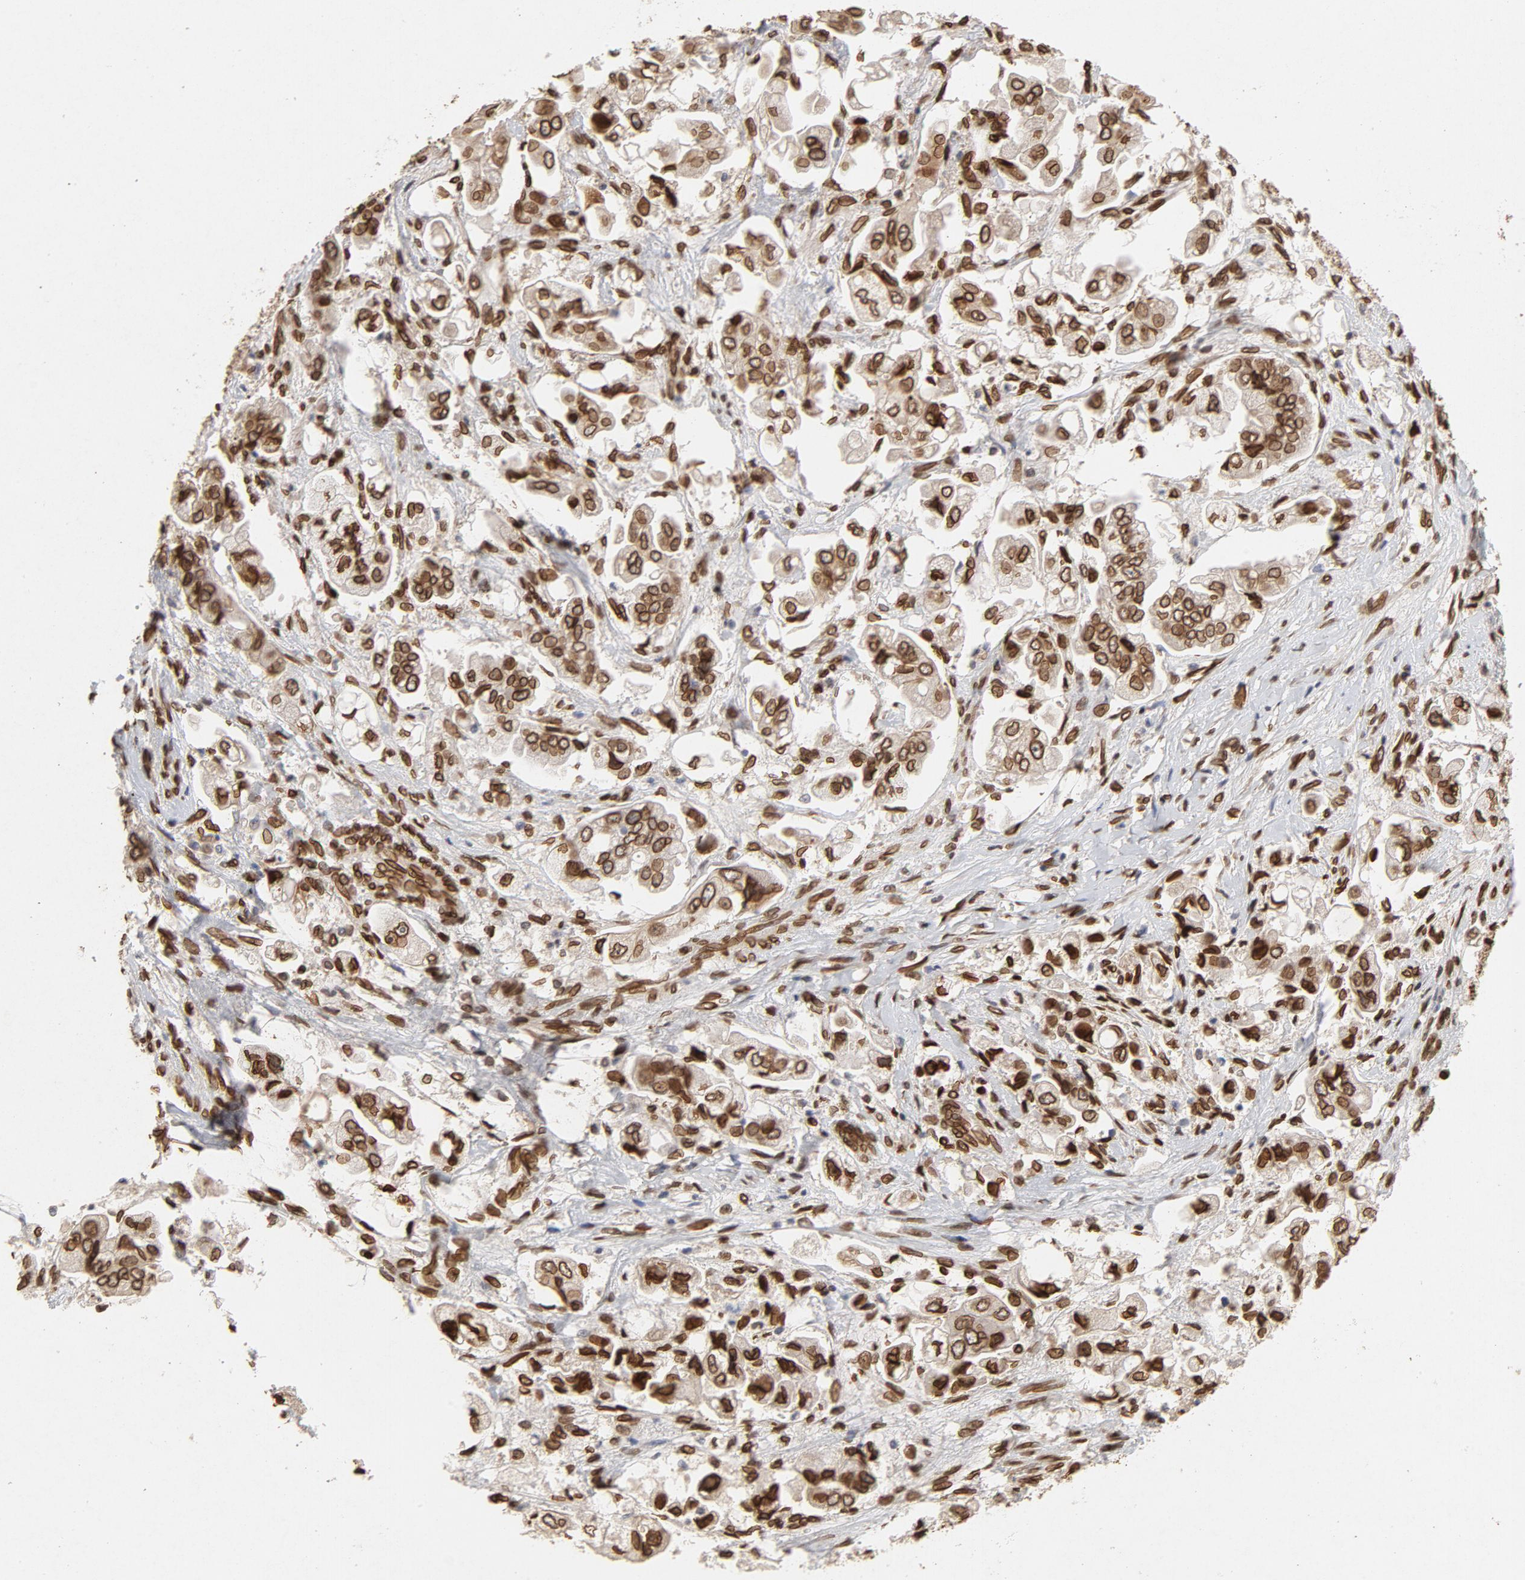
{"staining": {"intensity": "strong", "quantity": ">75%", "location": "cytoplasmic/membranous,nuclear"}, "tissue": "stomach cancer", "cell_type": "Tumor cells", "image_type": "cancer", "snomed": [{"axis": "morphology", "description": "Adenocarcinoma, NOS"}, {"axis": "topography", "description": "Stomach"}], "caption": "Stomach cancer tissue reveals strong cytoplasmic/membranous and nuclear positivity in about >75% of tumor cells (DAB (3,3'-diaminobenzidine) = brown stain, brightfield microscopy at high magnification).", "gene": "LMNA", "patient": {"sex": "male", "age": 62}}